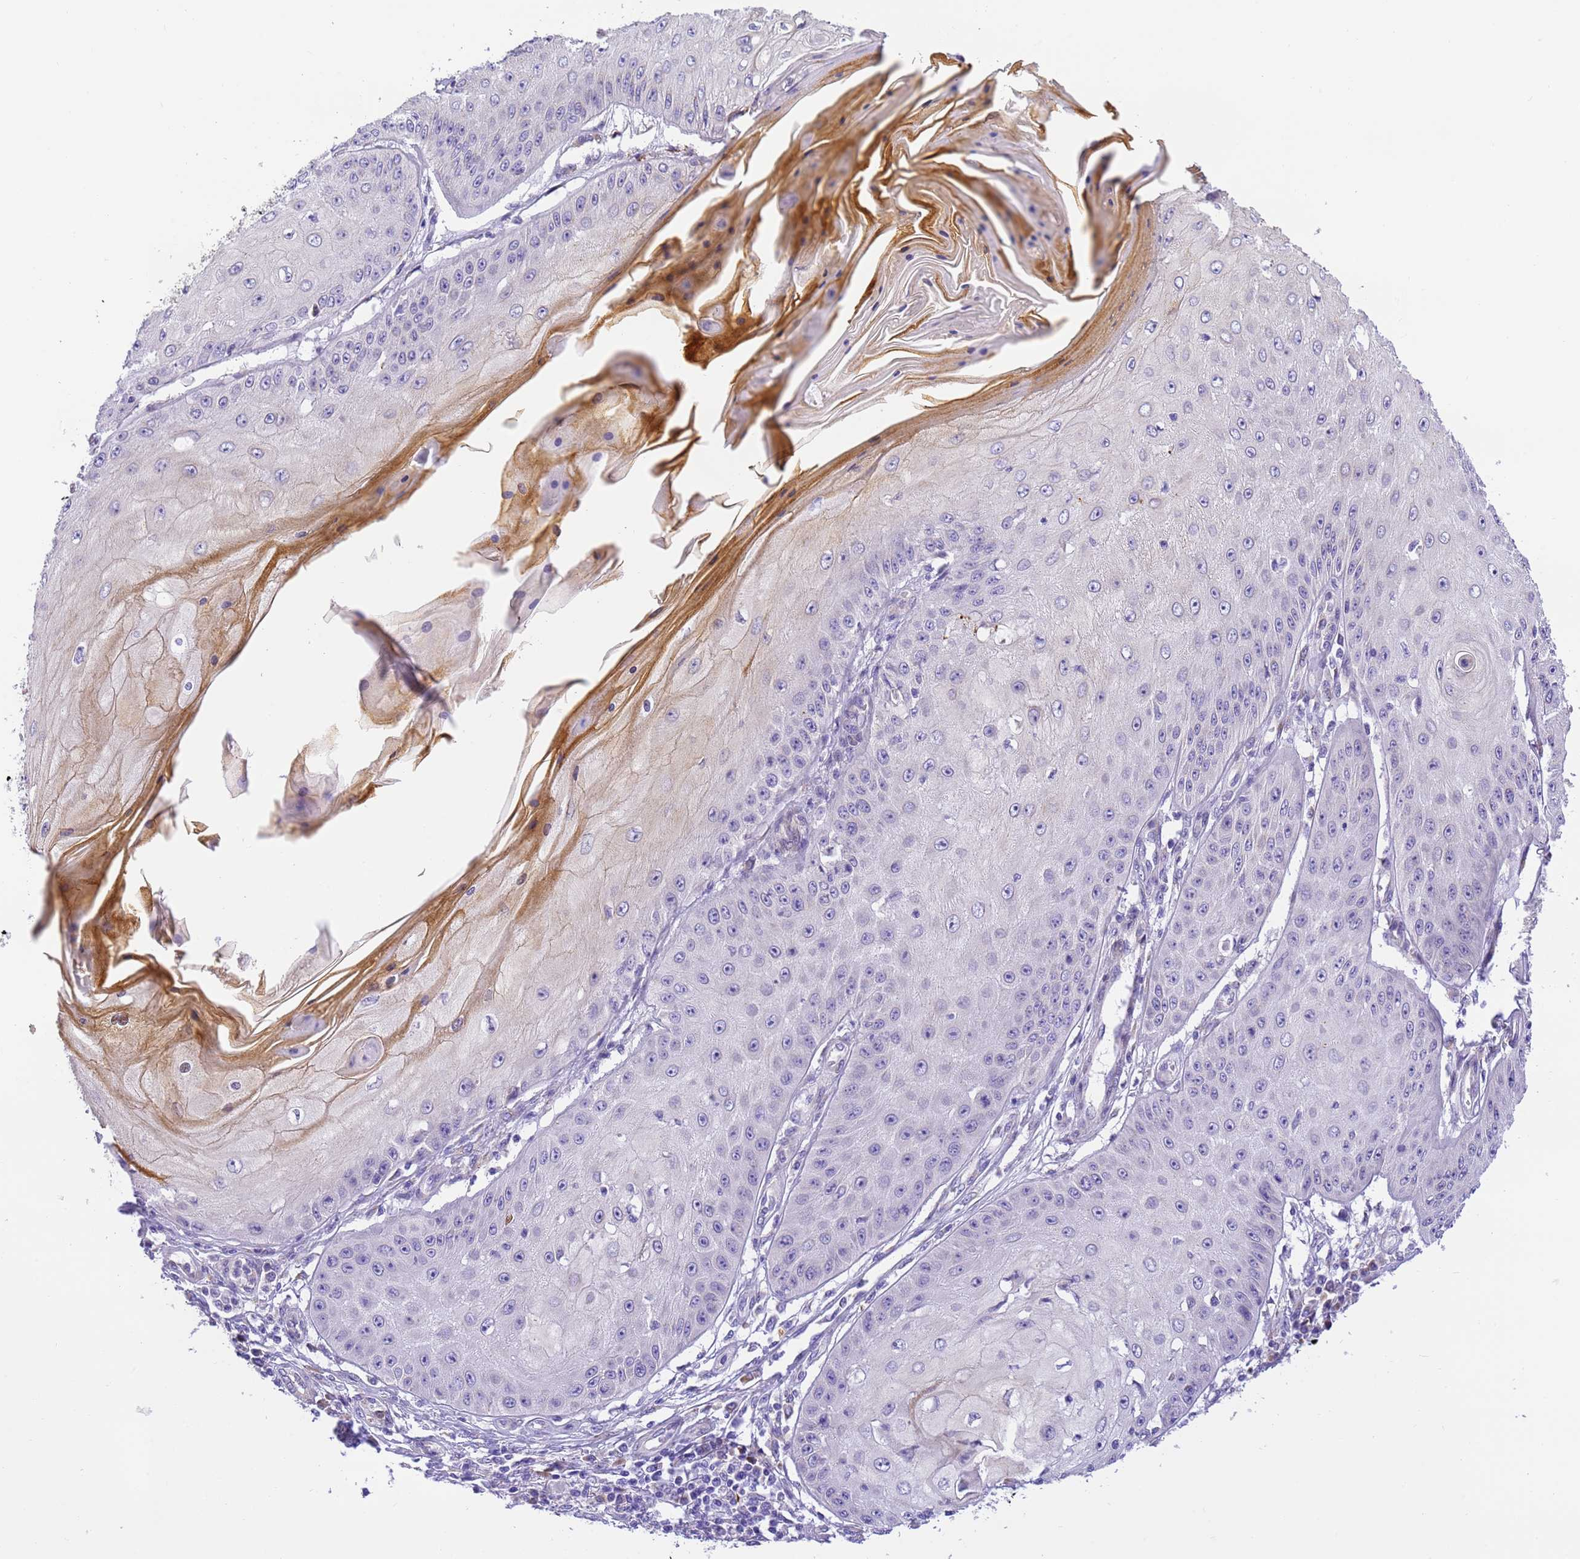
{"staining": {"intensity": "negative", "quantity": "none", "location": "none"}, "tissue": "skin cancer", "cell_type": "Tumor cells", "image_type": "cancer", "snomed": [{"axis": "morphology", "description": "Squamous cell carcinoma, NOS"}, {"axis": "topography", "description": "Skin"}], "caption": "The image reveals no significant positivity in tumor cells of skin cancer. (Immunohistochemistry (ihc), brightfield microscopy, high magnification).", "gene": "RHBDD3", "patient": {"sex": "male", "age": 70}}